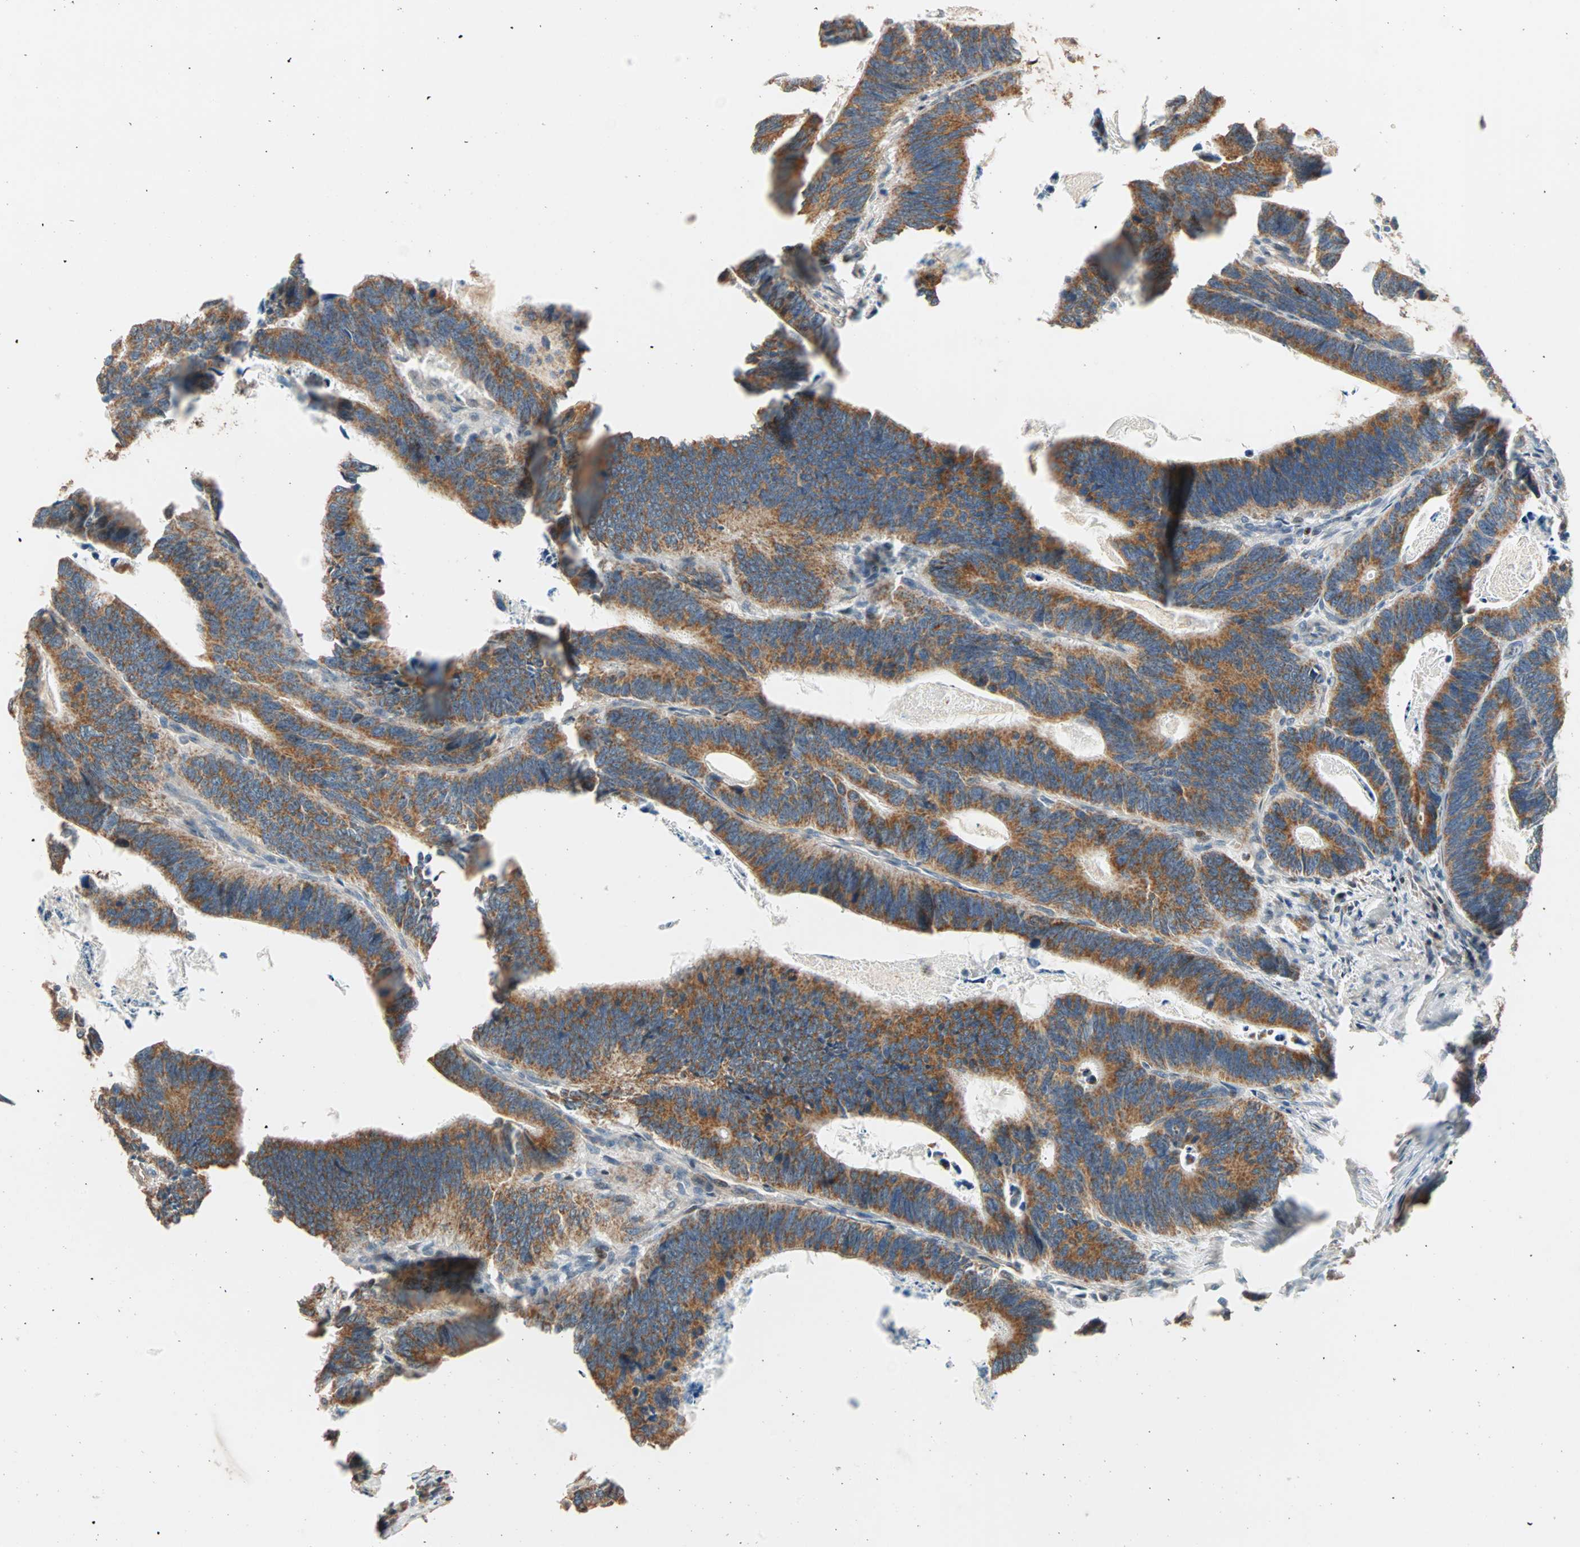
{"staining": {"intensity": "moderate", "quantity": ">75%", "location": "cytoplasmic/membranous"}, "tissue": "colorectal cancer", "cell_type": "Tumor cells", "image_type": "cancer", "snomed": [{"axis": "morphology", "description": "Adenocarcinoma, NOS"}, {"axis": "topography", "description": "Colon"}], "caption": "Protein expression analysis of human adenocarcinoma (colorectal) reveals moderate cytoplasmic/membranous positivity in about >75% of tumor cells.", "gene": "HECW1", "patient": {"sex": "male", "age": 72}}